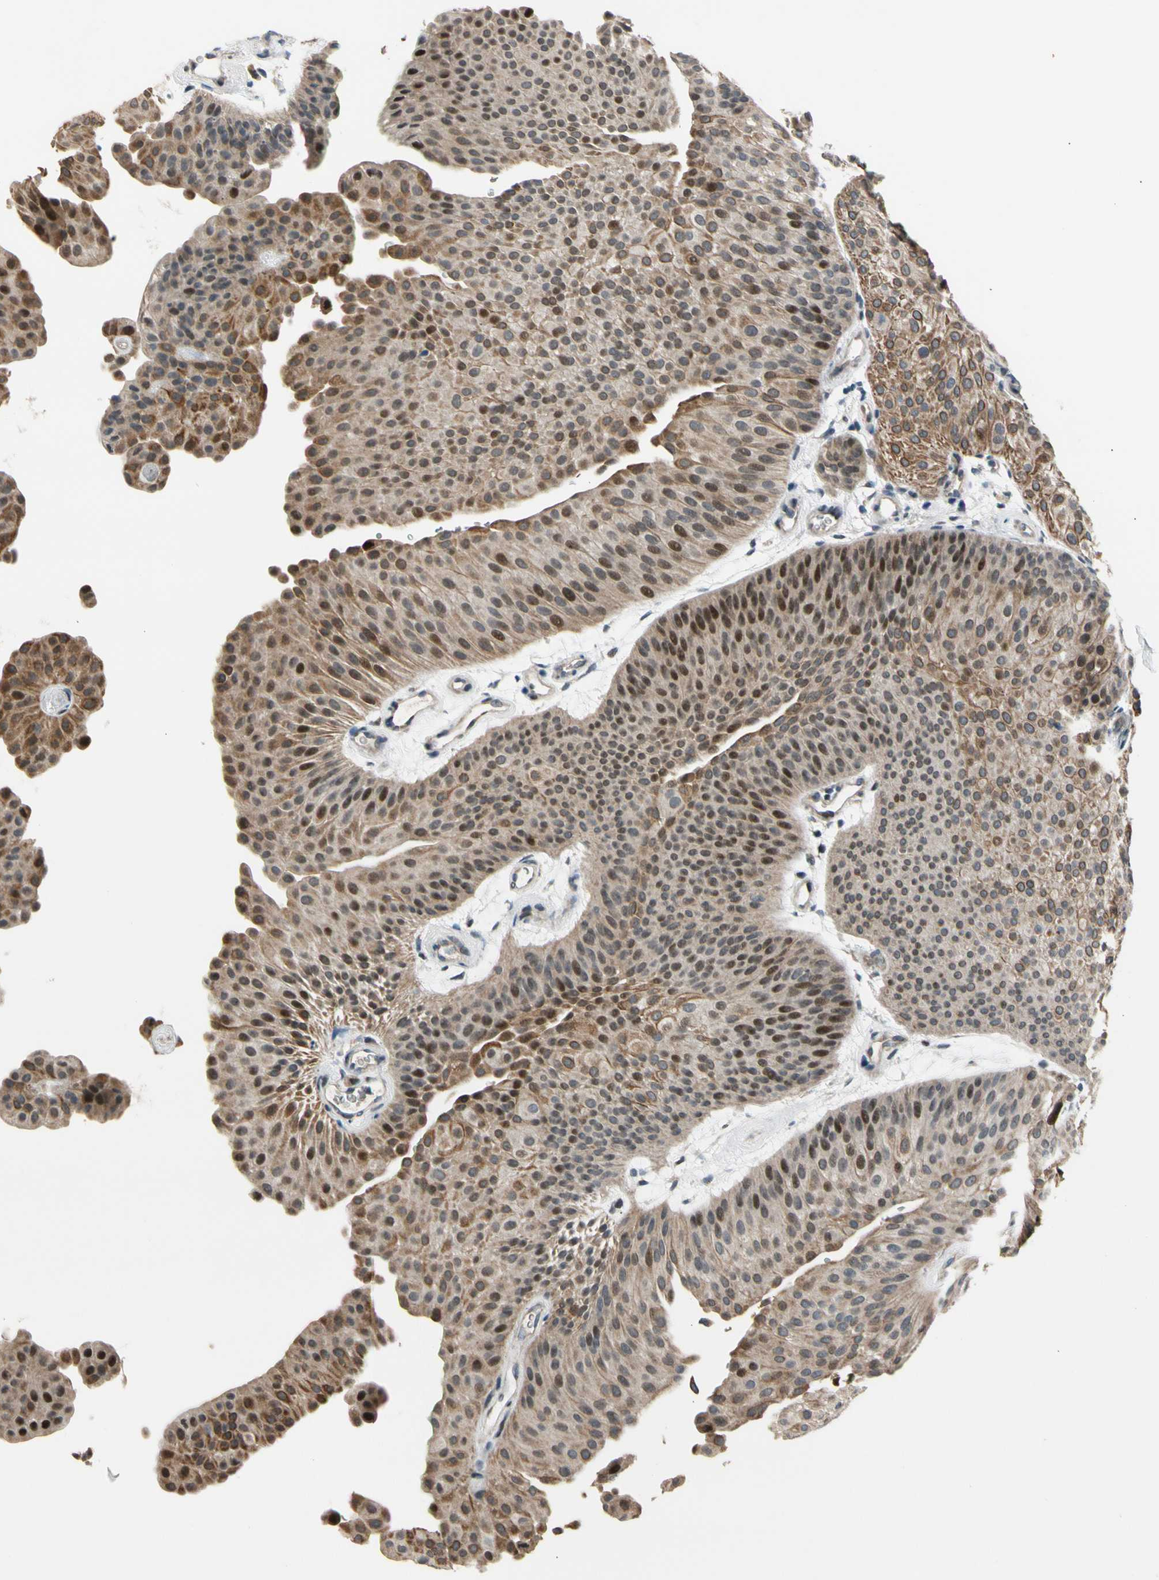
{"staining": {"intensity": "moderate", "quantity": "25%-75%", "location": "cytoplasmic/membranous,nuclear"}, "tissue": "urothelial cancer", "cell_type": "Tumor cells", "image_type": "cancer", "snomed": [{"axis": "morphology", "description": "Urothelial carcinoma, Low grade"}, {"axis": "topography", "description": "Urinary bladder"}], "caption": "Brown immunohistochemical staining in human urothelial cancer shows moderate cytoplasmic/membranous and nuclear staining in about 25%-75% of tumor cells.", "gene": "ZNF184", "patient": {"sex": "female", "age": 60}}